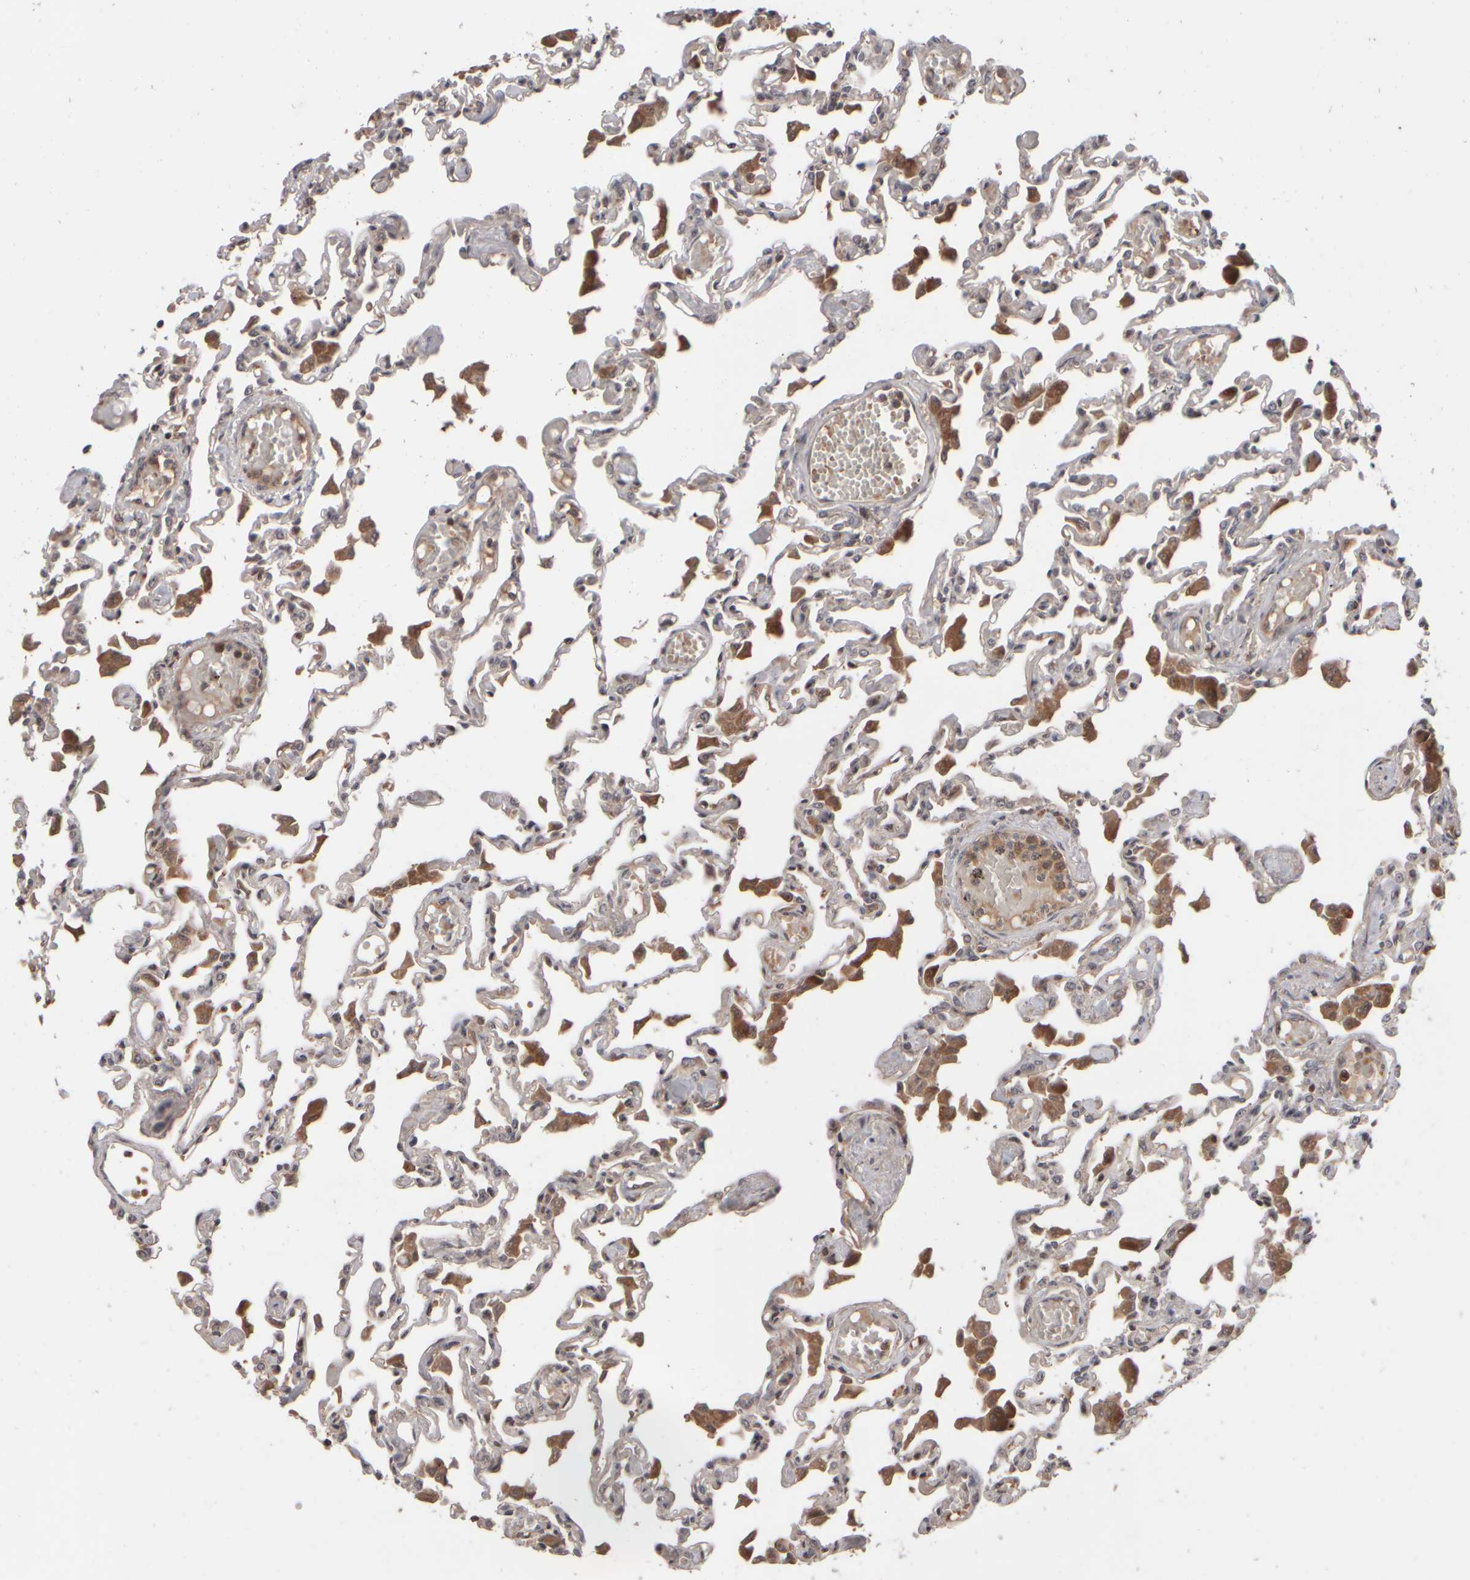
{"staining": {"intensity": "moderate", "quantity": "<25%", "location": "cytoplasmic/membranous"}, "tissue": "lung", "cell_type": "Alveolar cells", "image_type": "normal", "snomed": [{"axis": "morphology", "description": "Normal tissue, NOS"}, {"axis": "topography", "description": "Bronchus"}, {"axis": "topography", "description": "Lung"}], "caption": "This is an image of immunohistochemistry (IHC) staining of unremarkable lung, which shows moderate staining in the cytoplasmic/membranous of alveolar cells.", "gene": "ABHD11", "patient": {"sex": "female", "age": 49}}